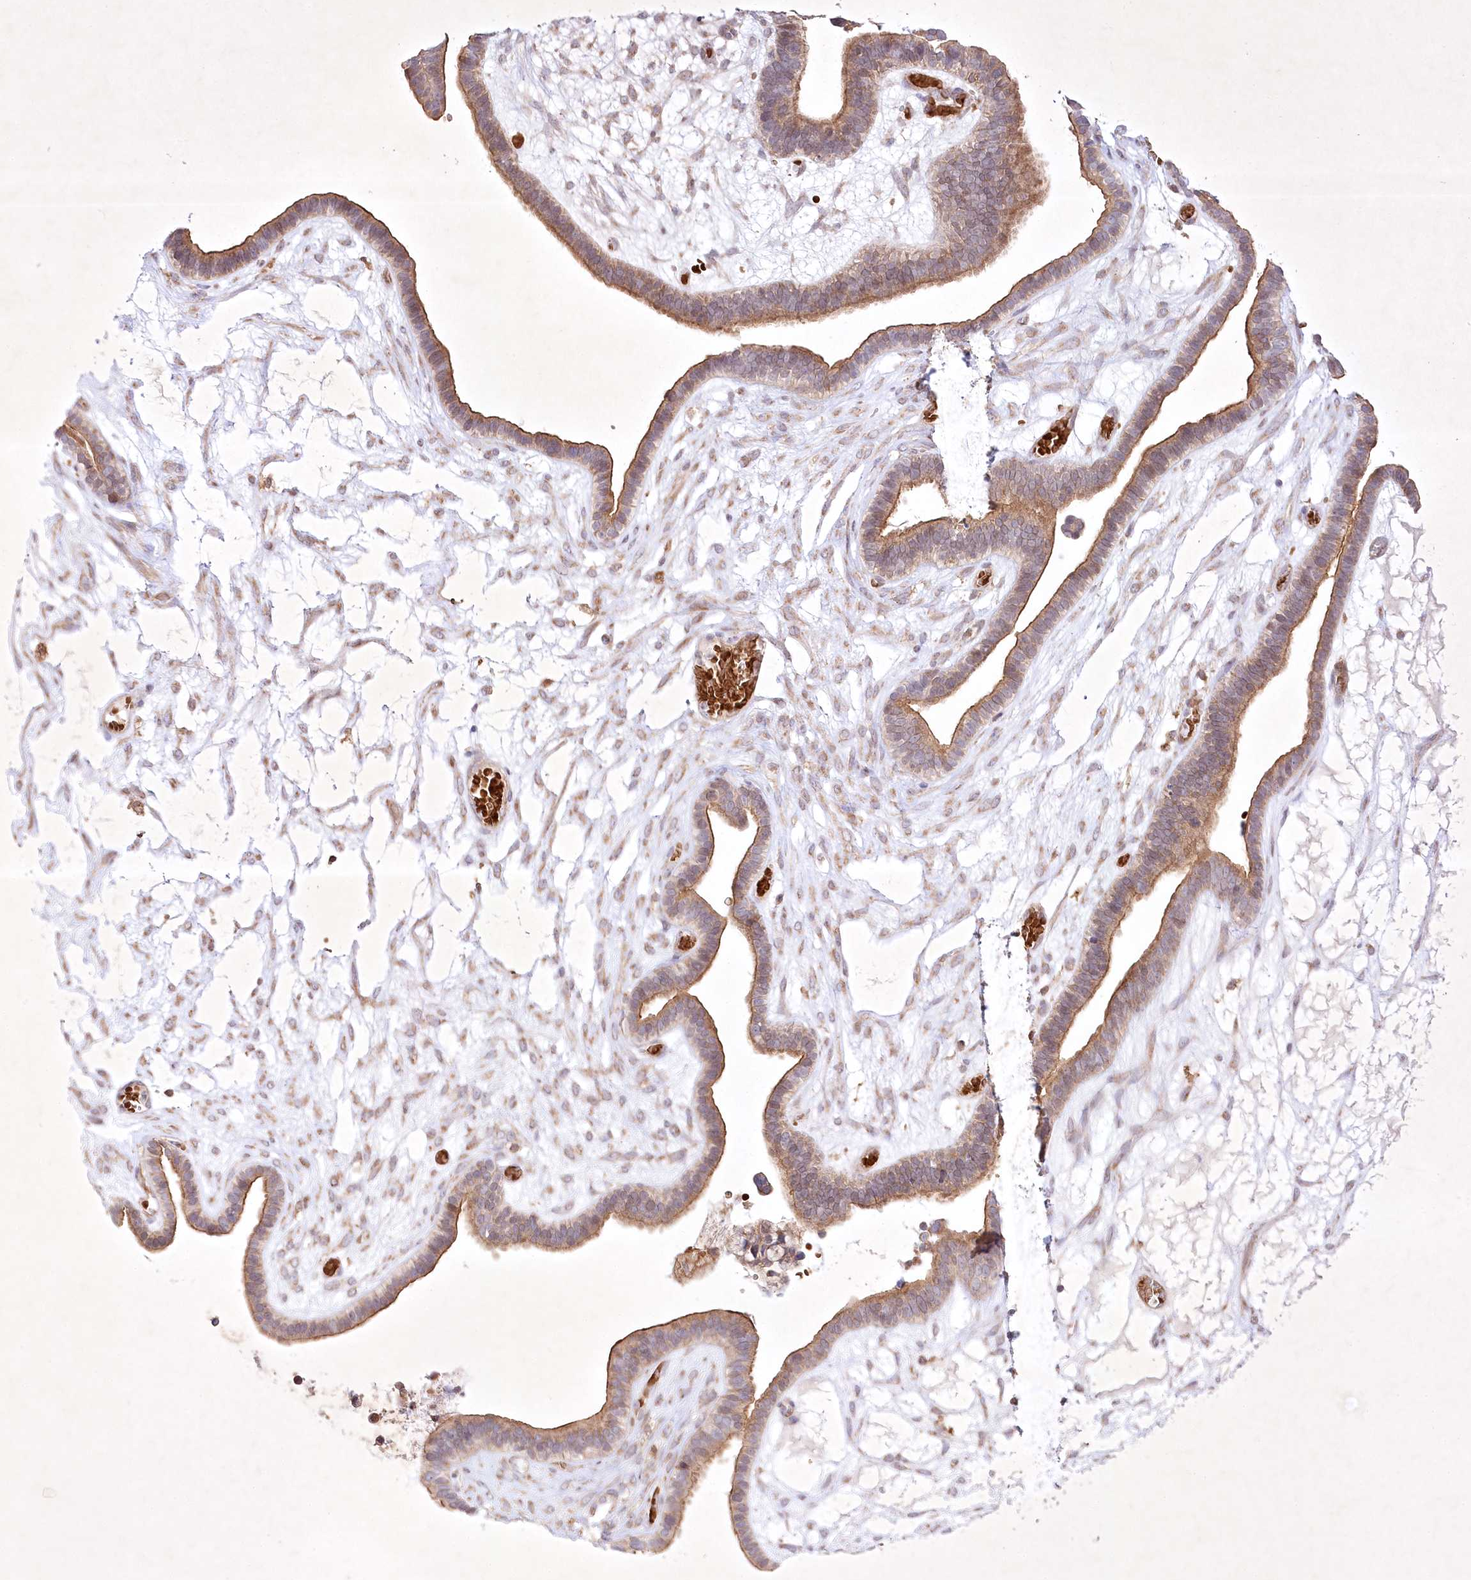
{"staining": {"intensity": "moderate", "quantity": ">75%", "location": "cytoplasmic/membranous"}, "tissue": "ovarian cancer", "cell_type": "Tumor cells", "image_type": "cancer", "snomed": [{"axis": "morphology", "description": "Cystadenocarcinoma, serous, NOS"}, {"axis": "topography", "description": "Ovary"}], "caption": "DAB immunohistochemical staining of human serous cystadenocarcinoma (ovarian) reveals moderate cytoplasmic/membranous protein staining in about >75% of tumor cells.", "gene": "OPA1", "patient": {"sex": "female", "age": 56}}